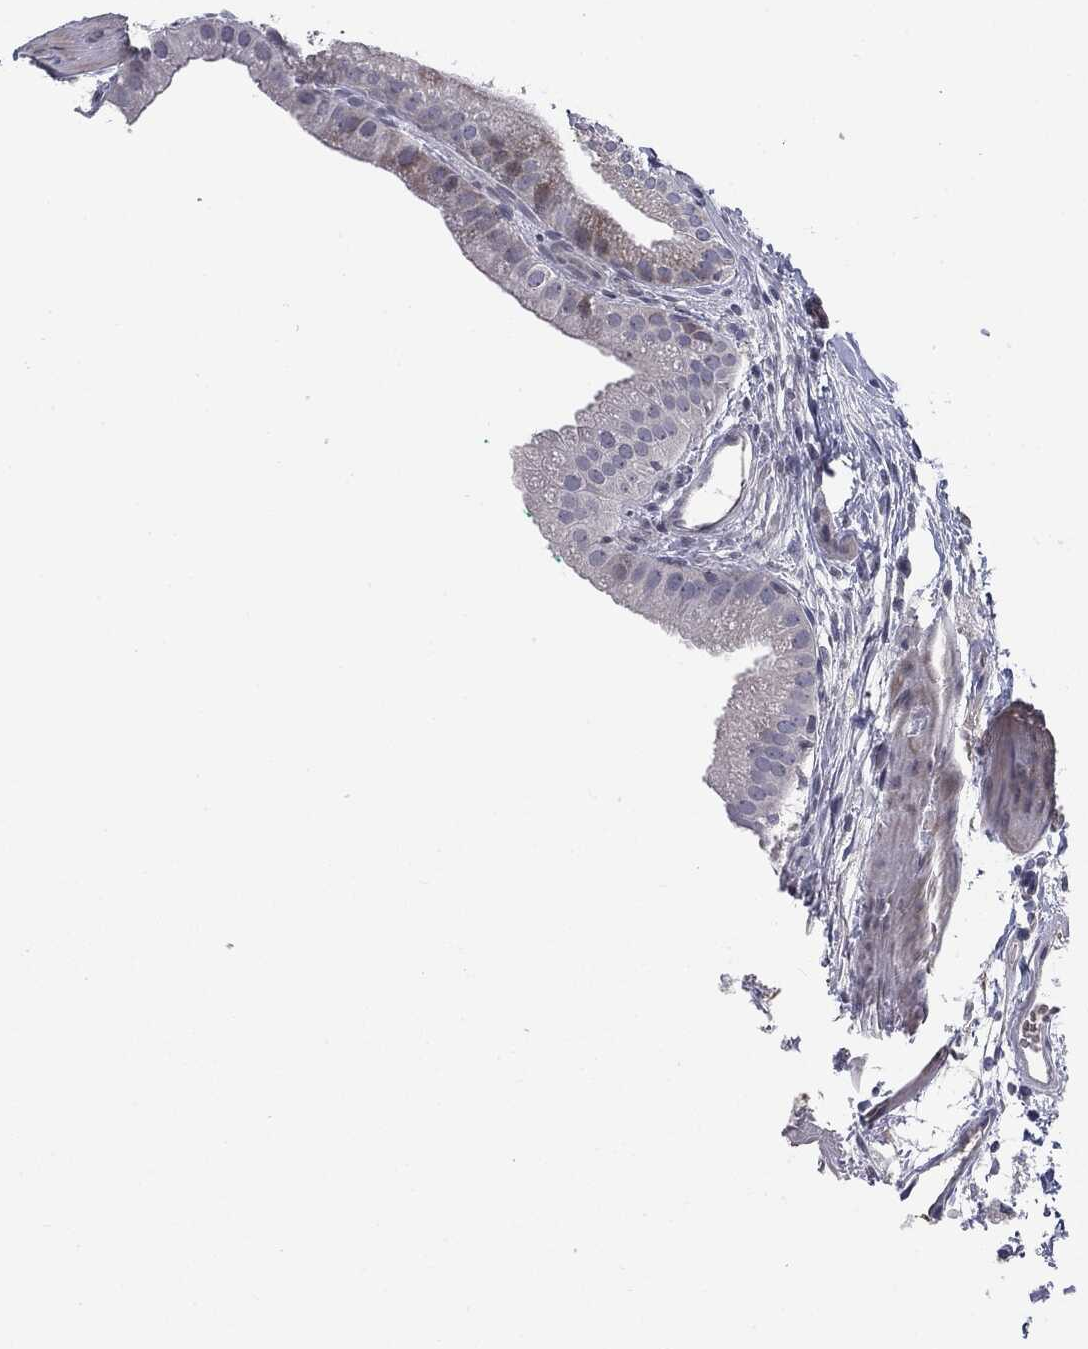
{"staining": {"intensity": "weak", "quantity": "<25%", "location": "cytoplasmic/membranous"}, "tissue": "gallbladder", "cell_type": "Glandular cells", "image_type": "normal", "snomed": [{"axis": "morphology", "description": "Normal tissue, NOS"}, {"axis": "topography", "description": "Gallbladder"}], "caption": "An immunohistochemistry (IHC) photomicrograph of normal gallbladder is shown. There is no staining in glandular cells of gallbladder.", "gene": "KRT5", "patient": {"sex": "male", "age": 67}}